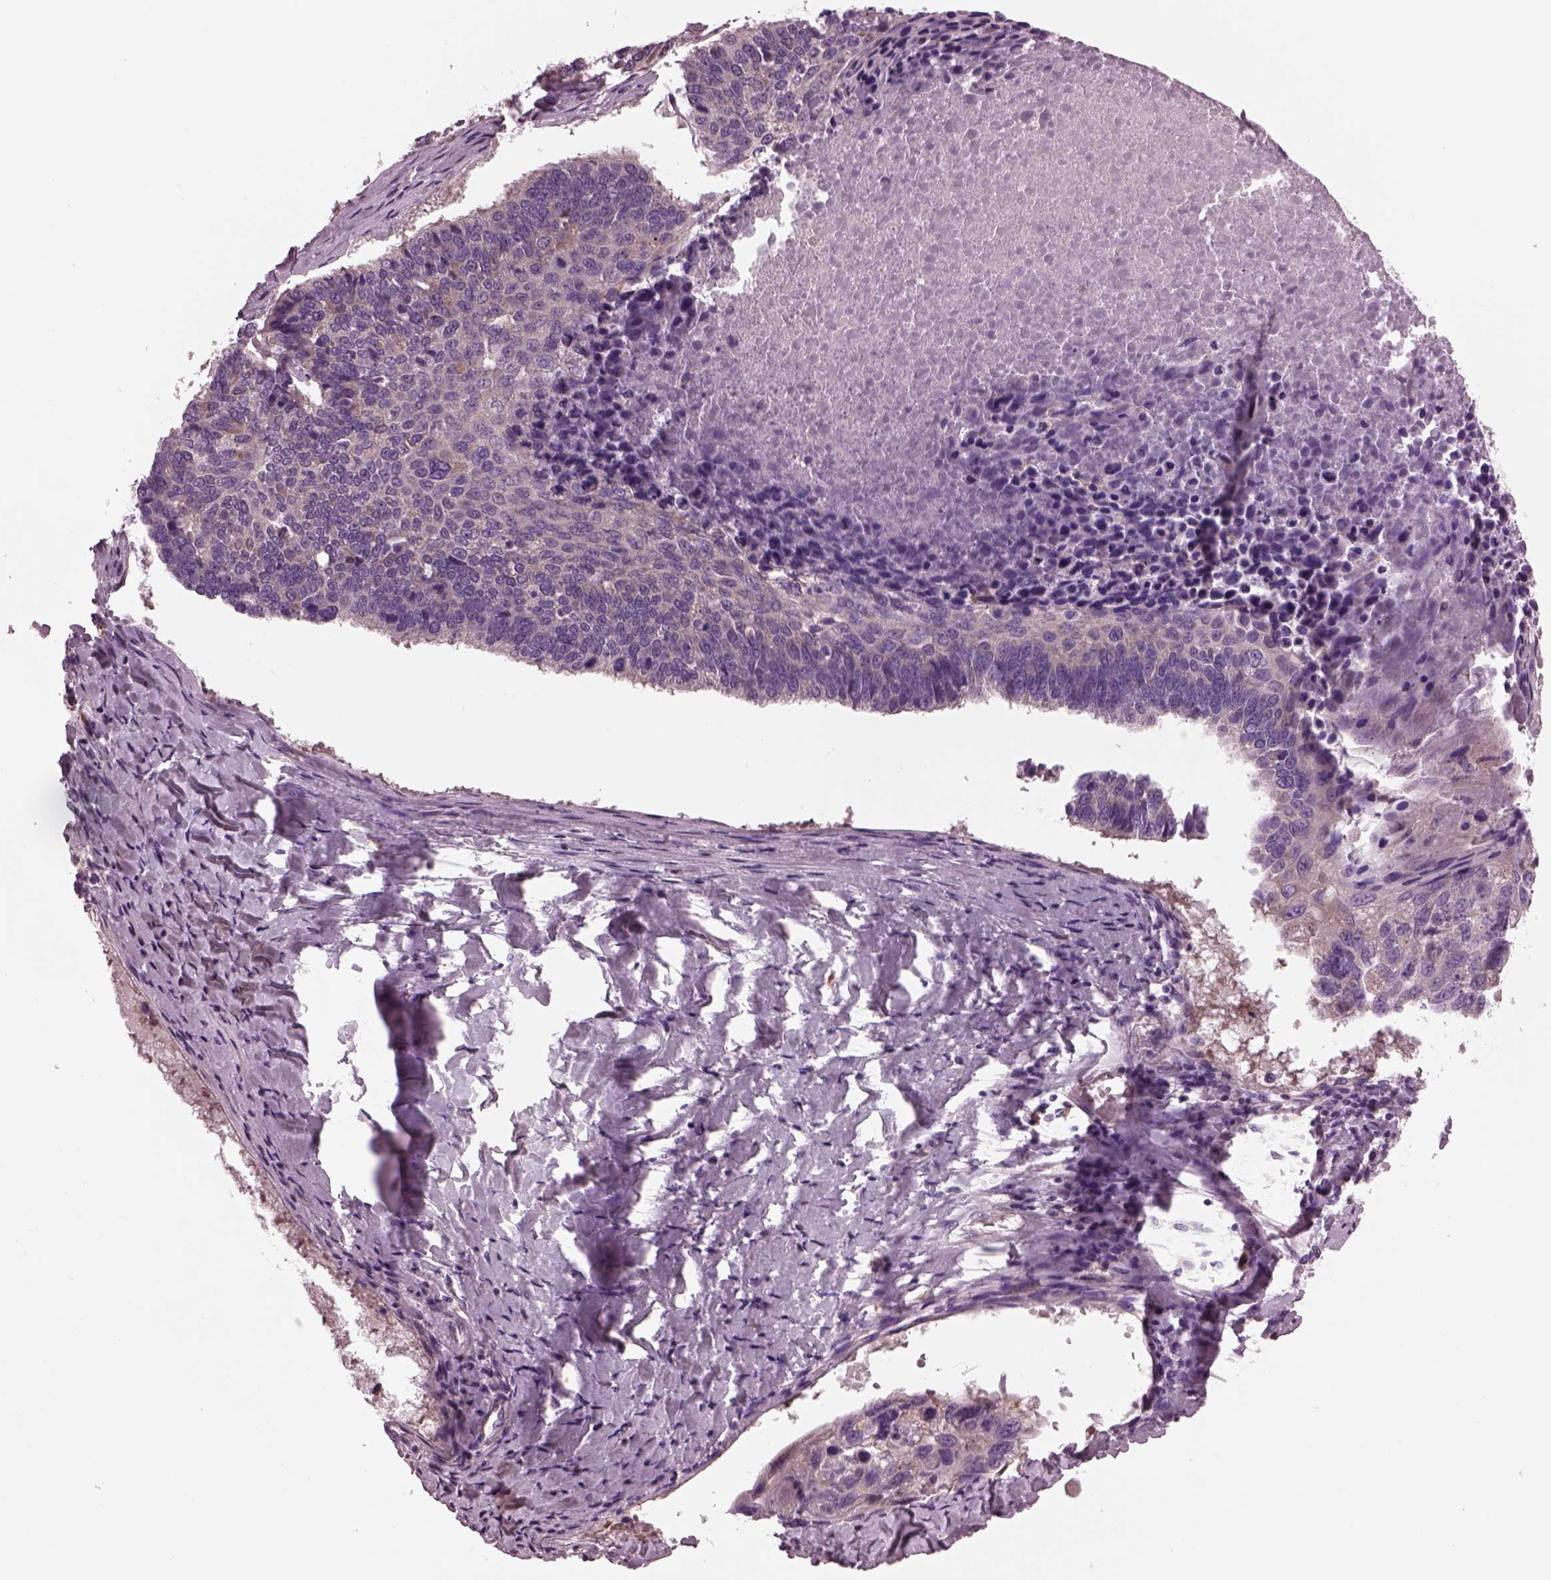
{"staining": {"intensity": "weak", "quantity": "25%-75%", "location": "cytoplasmic/membranous"}, "tissue": "lung cancer", "cell_type": "Tumor cells", "image_type": "cancer", "snomed": [{"axis": "morphology", "description": "Squamous cell carcinoma, NOS"}, {"axis": "topography", "description": "Lung"}], "caption": "Immunohistochemical staining of human lung cancer (squamous cell carcinoma) displays low levels of weak cytoplasmic/membranous expression in approximately 25%-75% of tumor cells. Using DAB (brown) and hematoxylin (blue) stains, captured at high magnification using brightfield microscopy.", "gene": "AP4M1", "patient": {"sex": "male", "age": 73}}